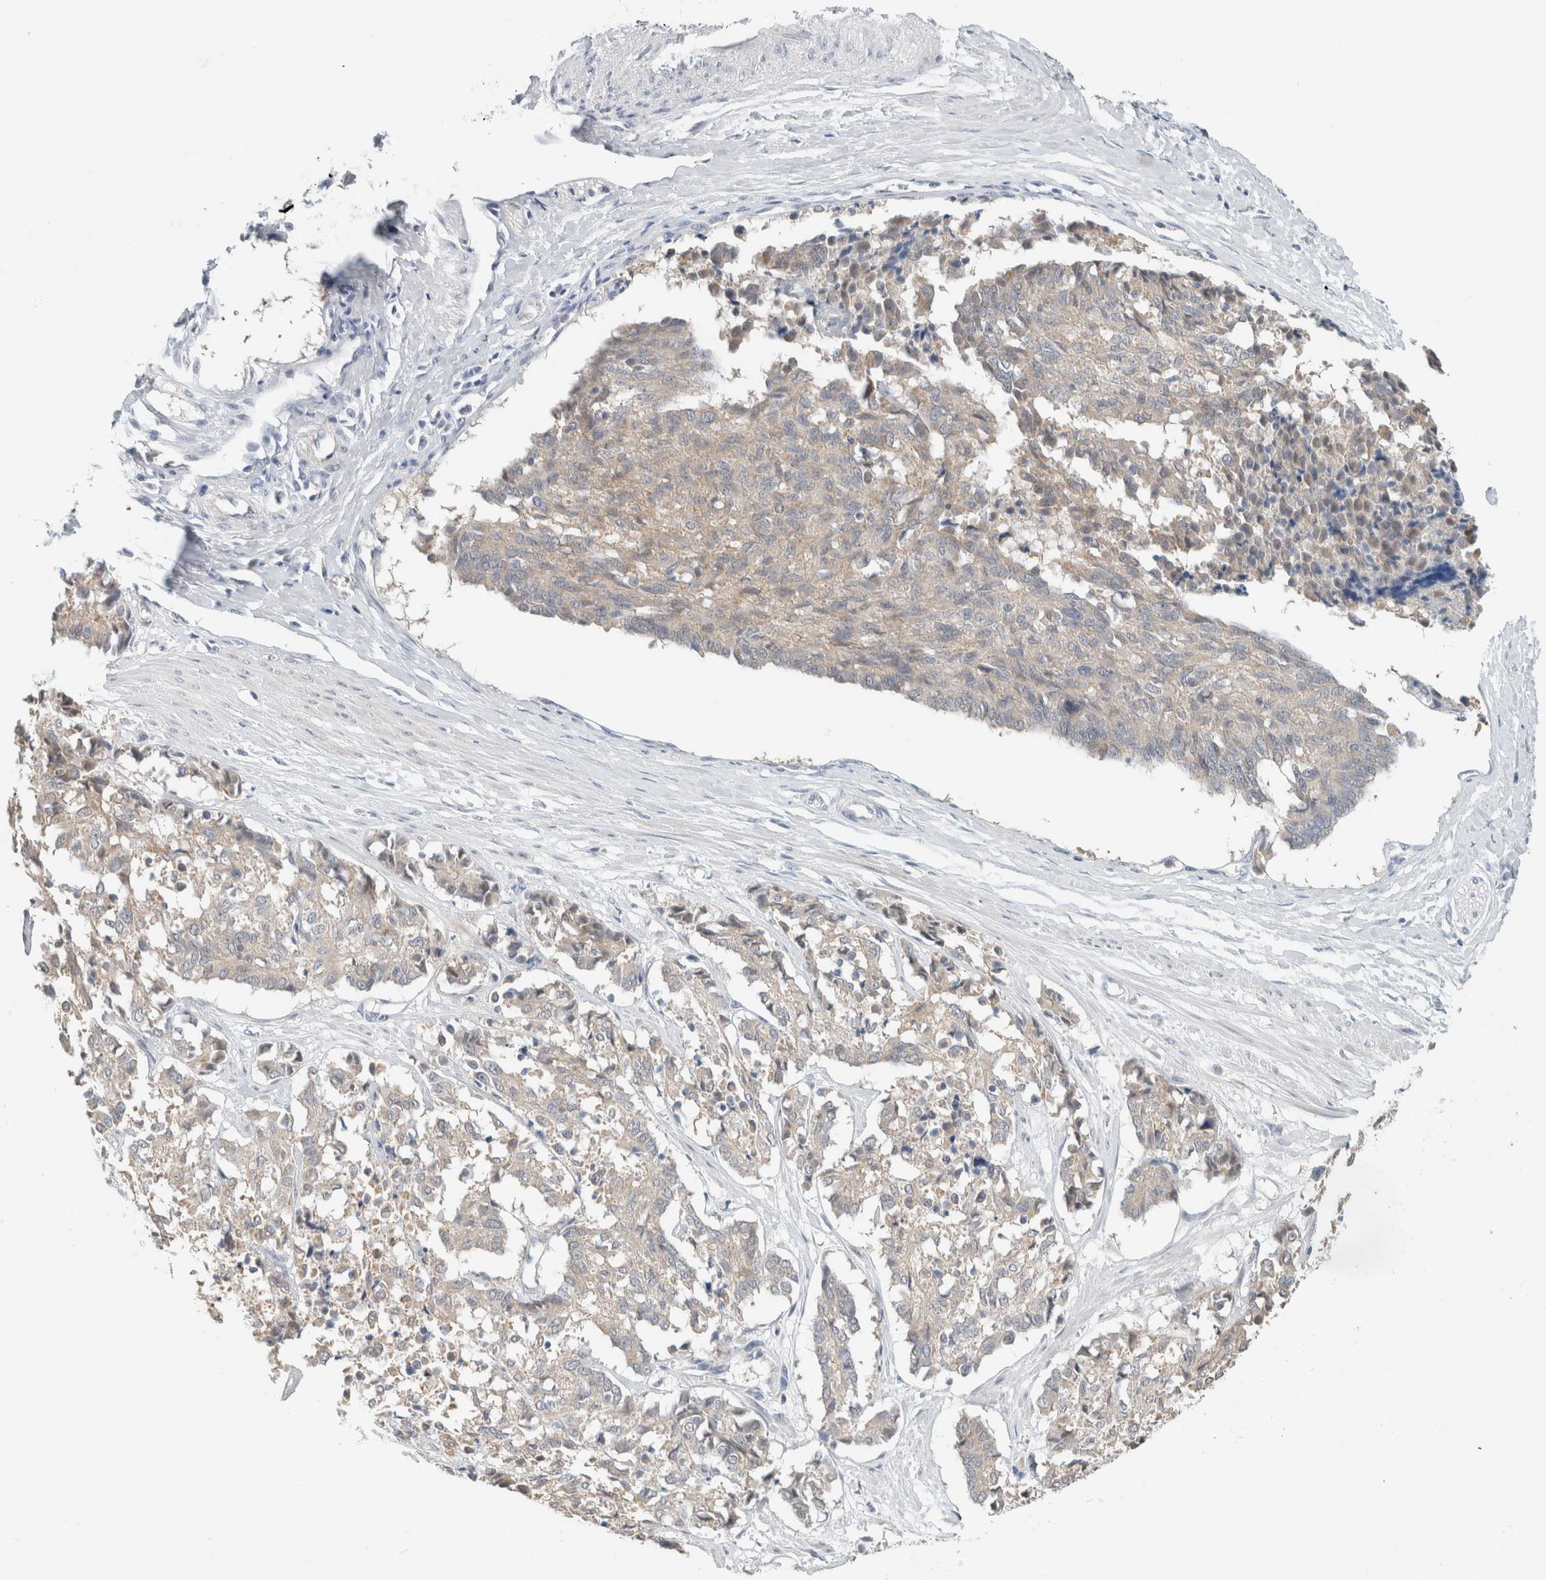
{"staining": {"intensity": "weak", "quantity": "25%-75%", "location": "cytoplasmic/membranous"}, "tissue": "cervical cancer", "cell_type": "Tumor cells", "image_type": "cancer", "snomed": [{"axis": "morphology", "description": "Squamous cell carcinoma, NOS"}, {"axis": "topography", "description": "Cervix"}], "caption": "This micrograph demonstrates cervical squamous cell carcinoma stained with immunohistochemistry (IHC) to label a protein in brown. The cytoplasmic/membranous of tumor cells show weak positivity for the protein. Nuclei are counter-stained blue.", "gene": "CRAT", "patient": {"sex": "female", "age": 35}}